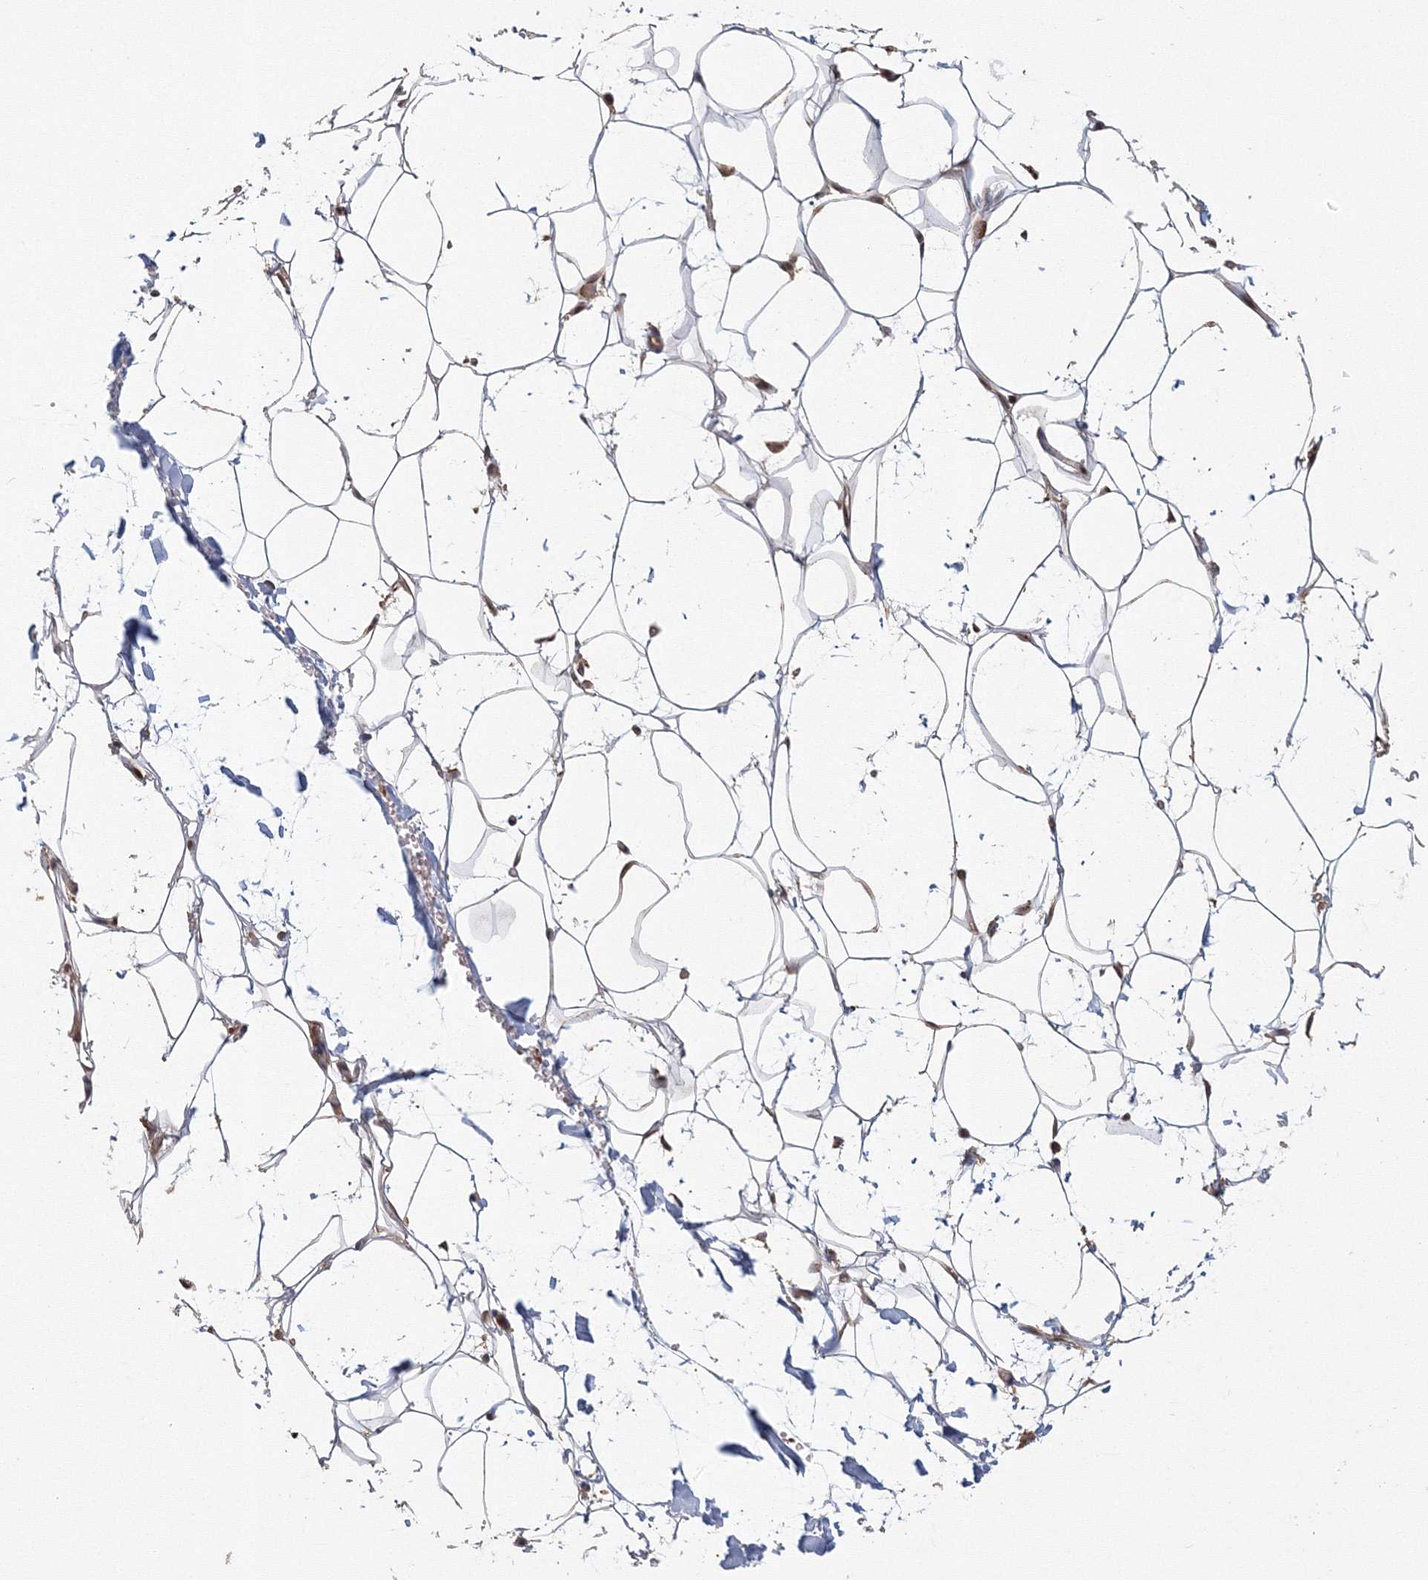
{"staining": {"intensity": "weak", "quantity": ">75%", "location": "cytoplasmic/membranous"}, "tissue": "adipose tissue", "cell_type": "Adipocytes", "image_type": "normal", "snomed": [{"axis": "morphology", "description": "Normal tissue, NOS"}, {"axis": "topography", "description": "Breast"}], "caption": "The histopathology image displays staining of benign adipose tissue, revealing weak cytoplasmic/membranous protein positivity (brown color) within adipocytes. (DAB = brown stain, brightfield microscopy at high magnification).", "gene": "TACC2", "patient": {"sex": "female", "age": 26}}